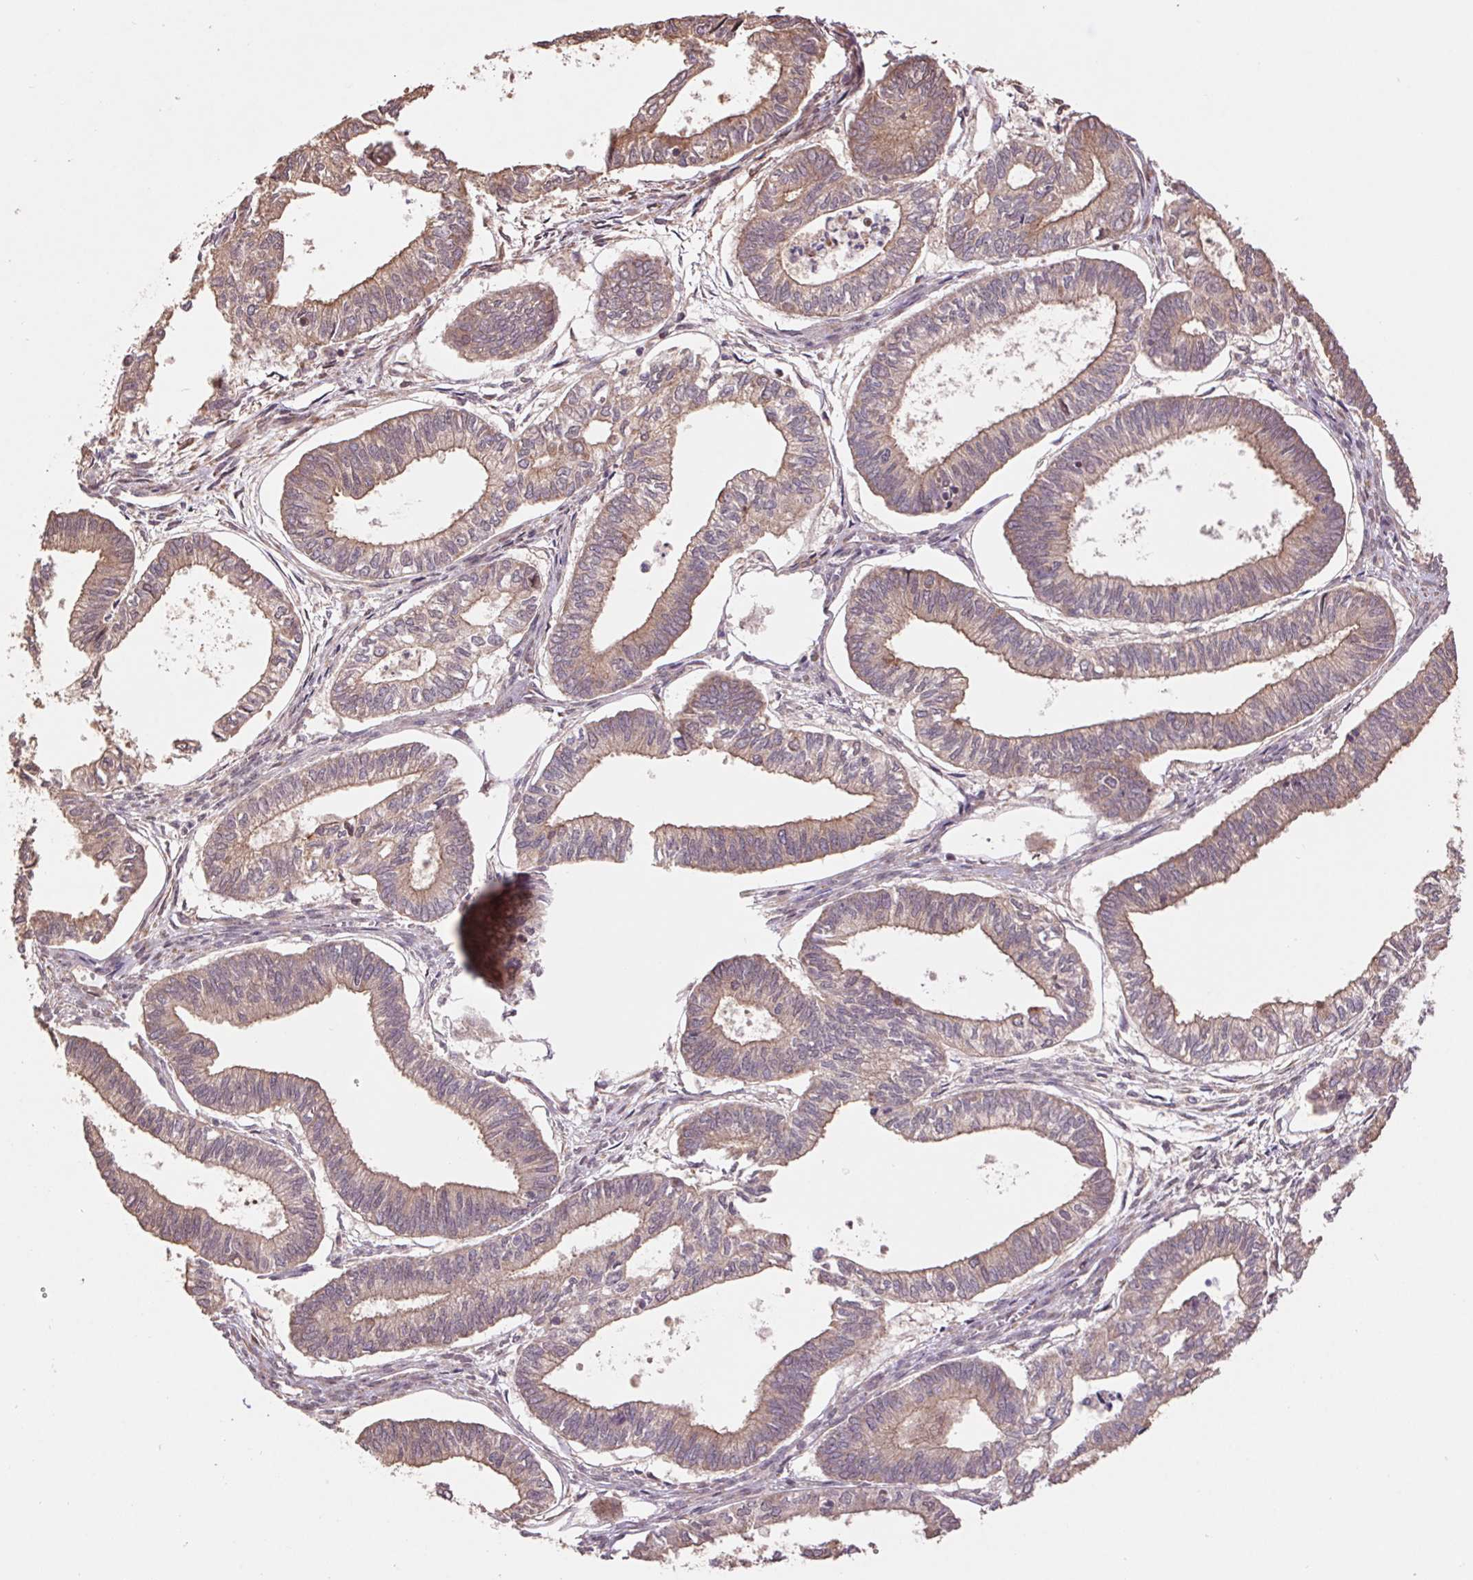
{"staining": {"intensity": "weak", "quantity": ">75%", "location": "cytoplasmic/membranous"}, "tissue": "ovarian cancer", "cell_type": "Tumor cells", "image_type": "cancer", "snomed": [{"axis": "morphology", "description": "Carcinoma, endometroid"}, {"axis": "topography", "description": "Ovary"}], "caption": "A histopathology image of endometroid carcinoma (ovarian) stained for a protein reveals weak cytoplasmic/membranous brown staining in tumor cells.", "gene": "PDHA1", "patient": {"sex": "female", "age": 64}}